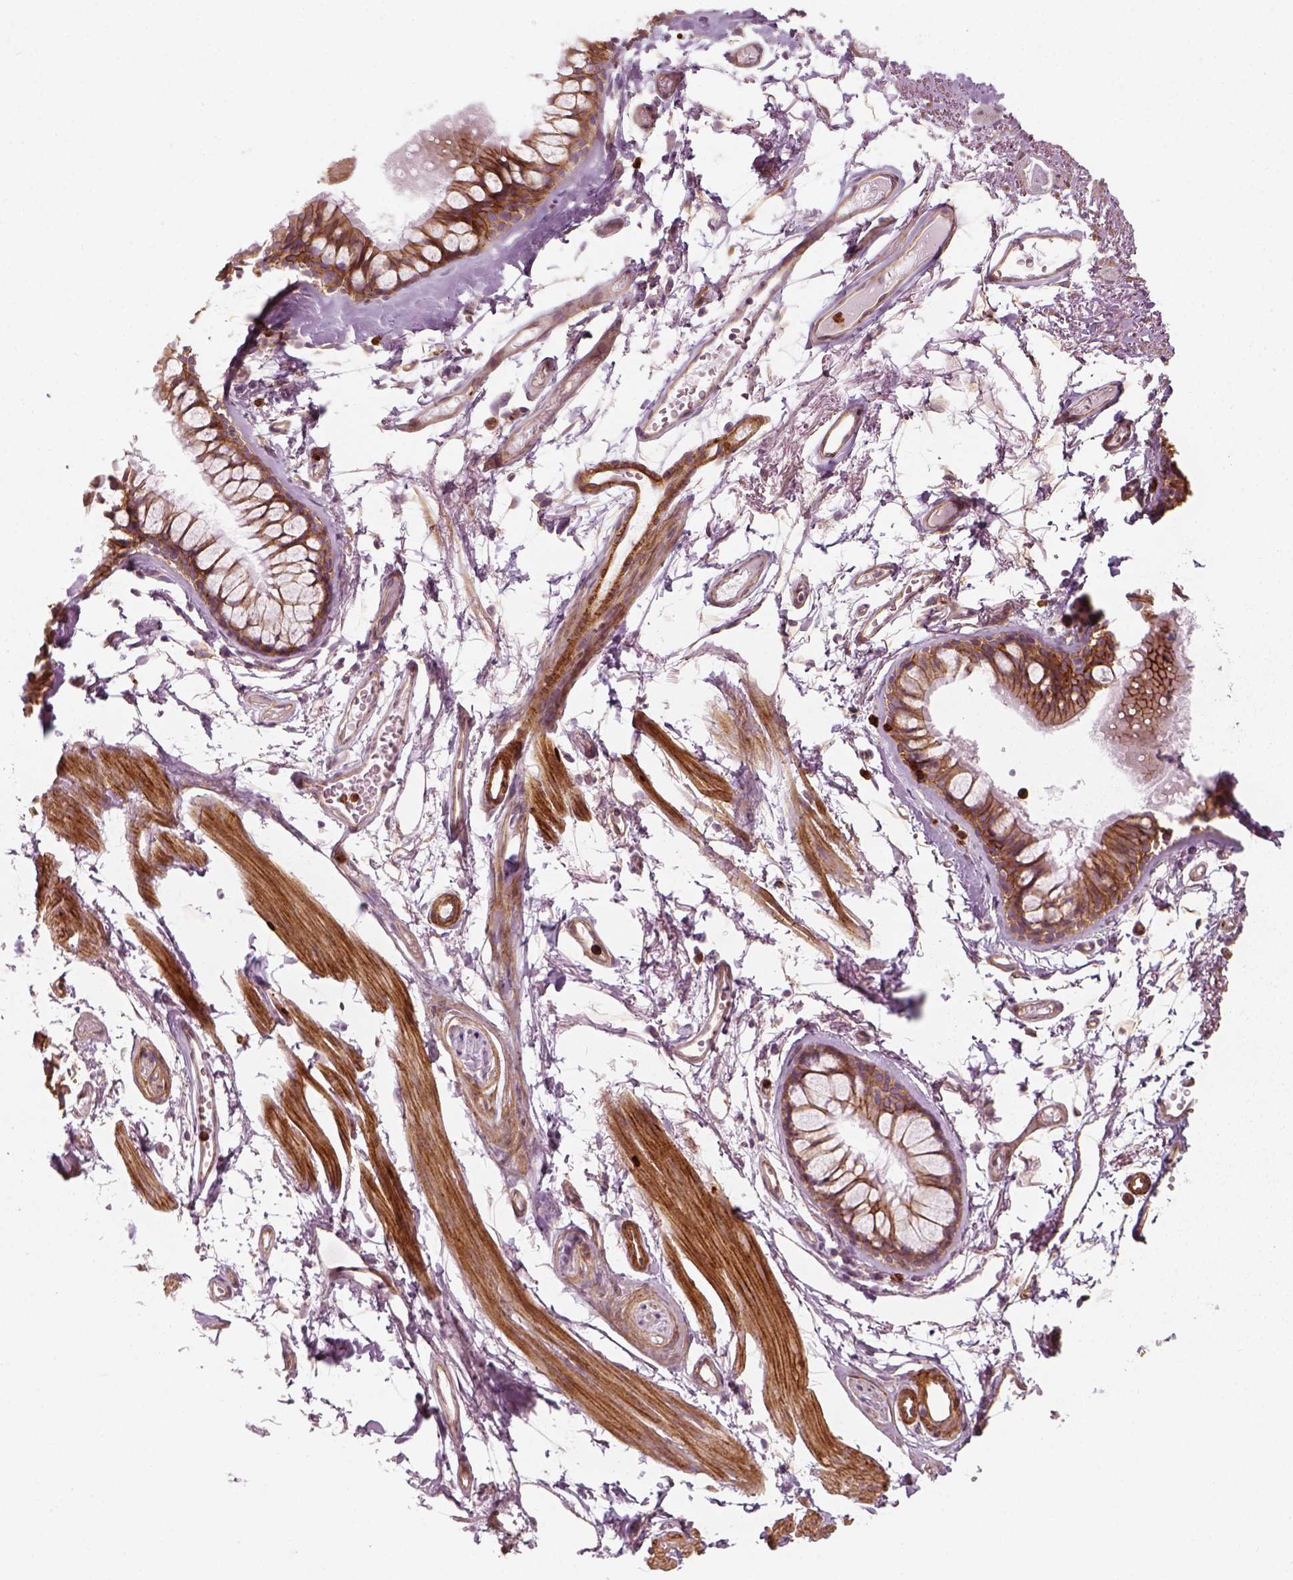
{"staining": {"intensity": "negative", "quantity": "none", "location": "none"}, "tissue": "adipose tissue", "cell_type": "Adipocytes", "image_type": "normal", "snomed": [{"axis": "morphology", "description": "Normal tissue, NOS"}, {"axis": "topography", "description": "Cartilage tissue"}, {"axis": "topography", "description": "Bronchus"}], "caption": "A micrograph of adipose tissue stained for a protein reveals no brown staining in adipocytes. Brightfield microscopy of IHC stained with DAB (3,3'-diaminobenzidine) (brown) and hematoxylin (blue), captured at high magnification.", "gene": "NPTN", "patient": {"sex": "female", "age": 79}}